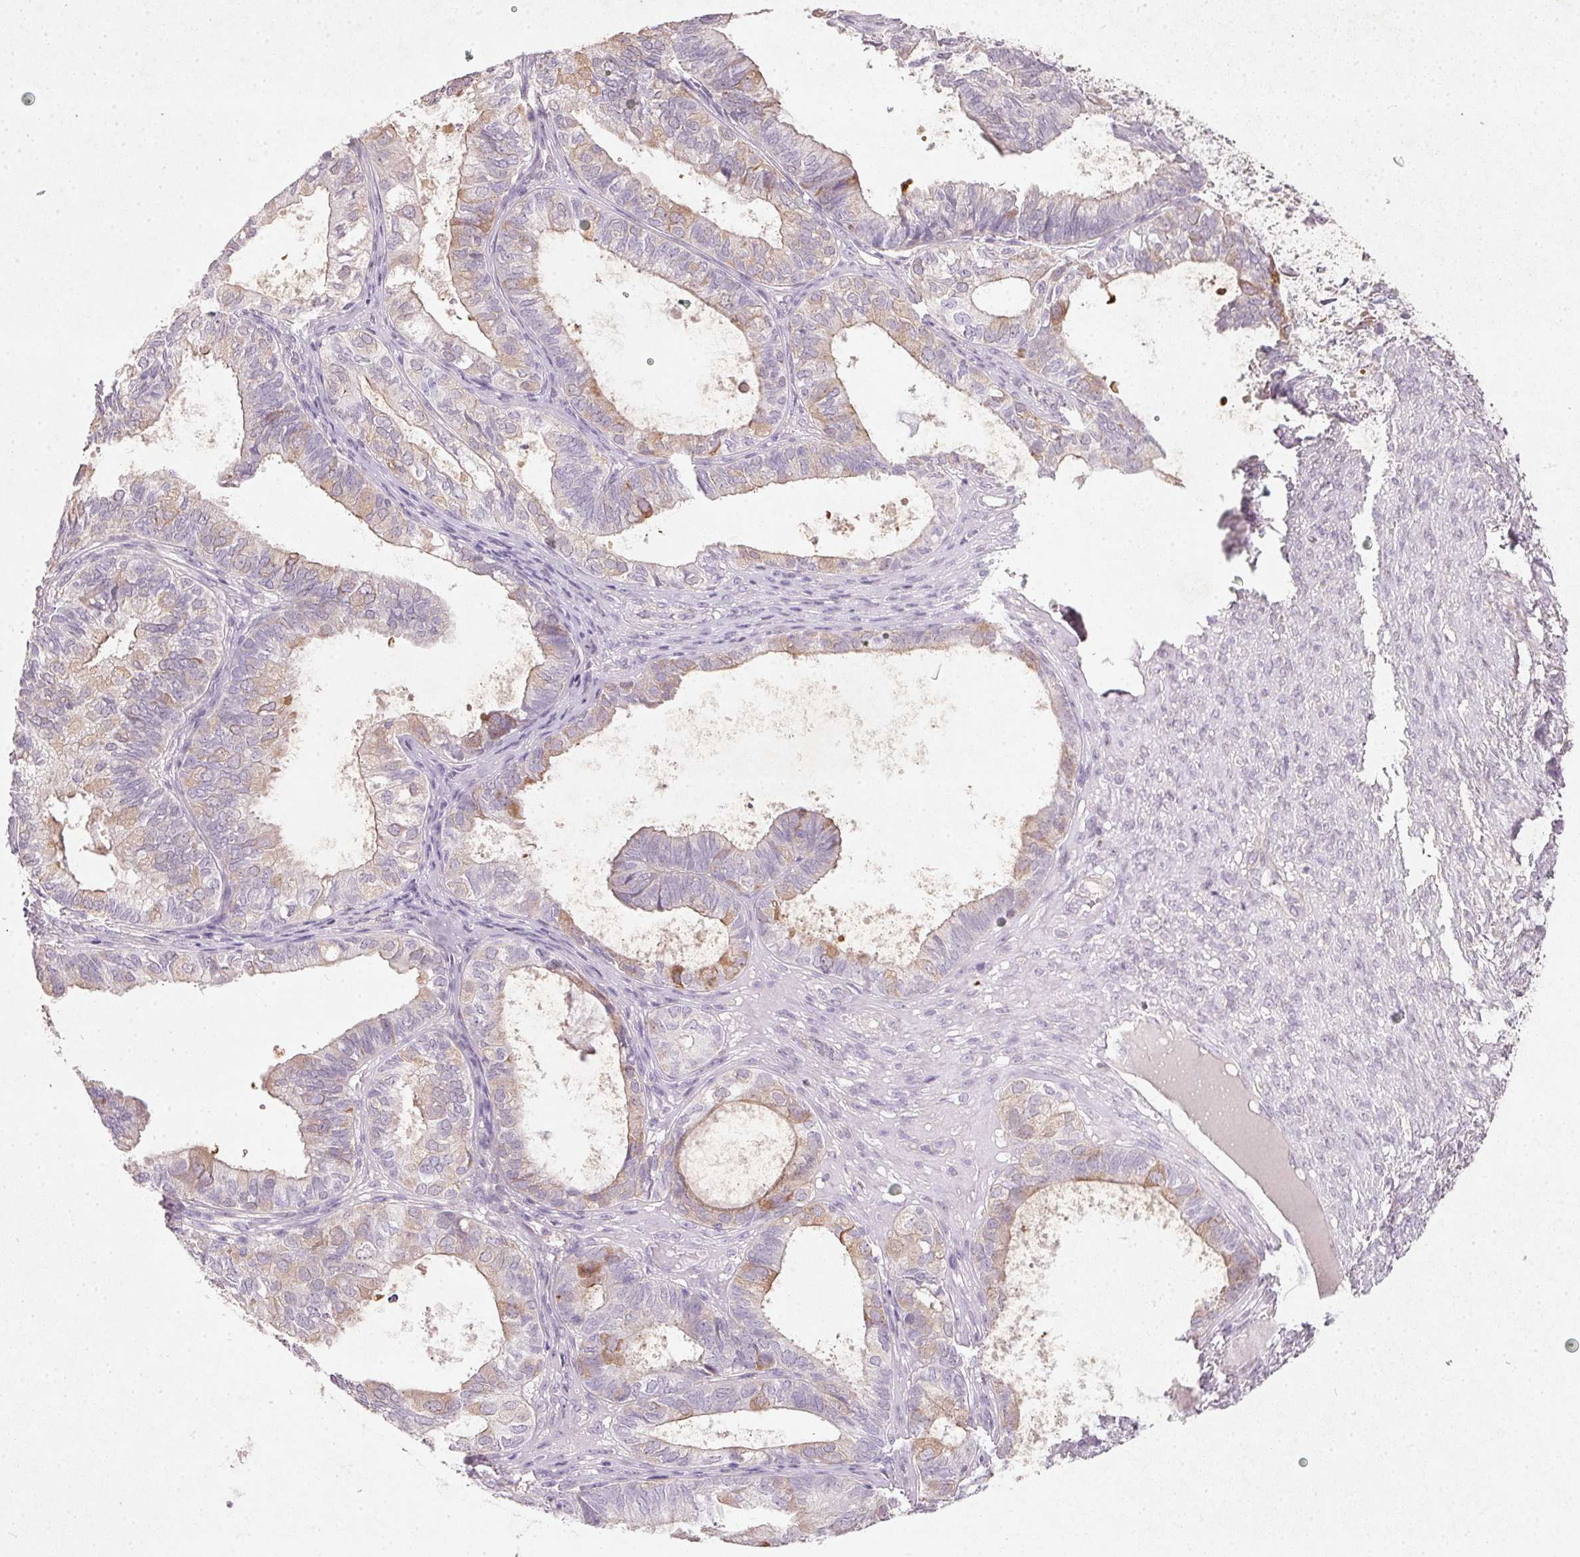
{"staining": {"intensity": "weak", "quantity": "<25%", "location": "cytoplasmic/membranous"}, "tissue": "ovarian cancer", "cell_type": "Tumor cells", "image_type": "cancer", "snomed": [{"axis": "morphology", "description": "Carcinoma, endometroid"}, {"axis": "topography", "description": "Ovary"}], "caption": "This photomicrograph is of ovarian cancer (endometroid carcinoma) stained with immunohistochemistry (IHC) to label a protein in brown with the nuclei are counter-stained blue. There is no staining in tumor cells.", "gene": "KCNK15", "patient": {"sex": "female", "age": 64}}